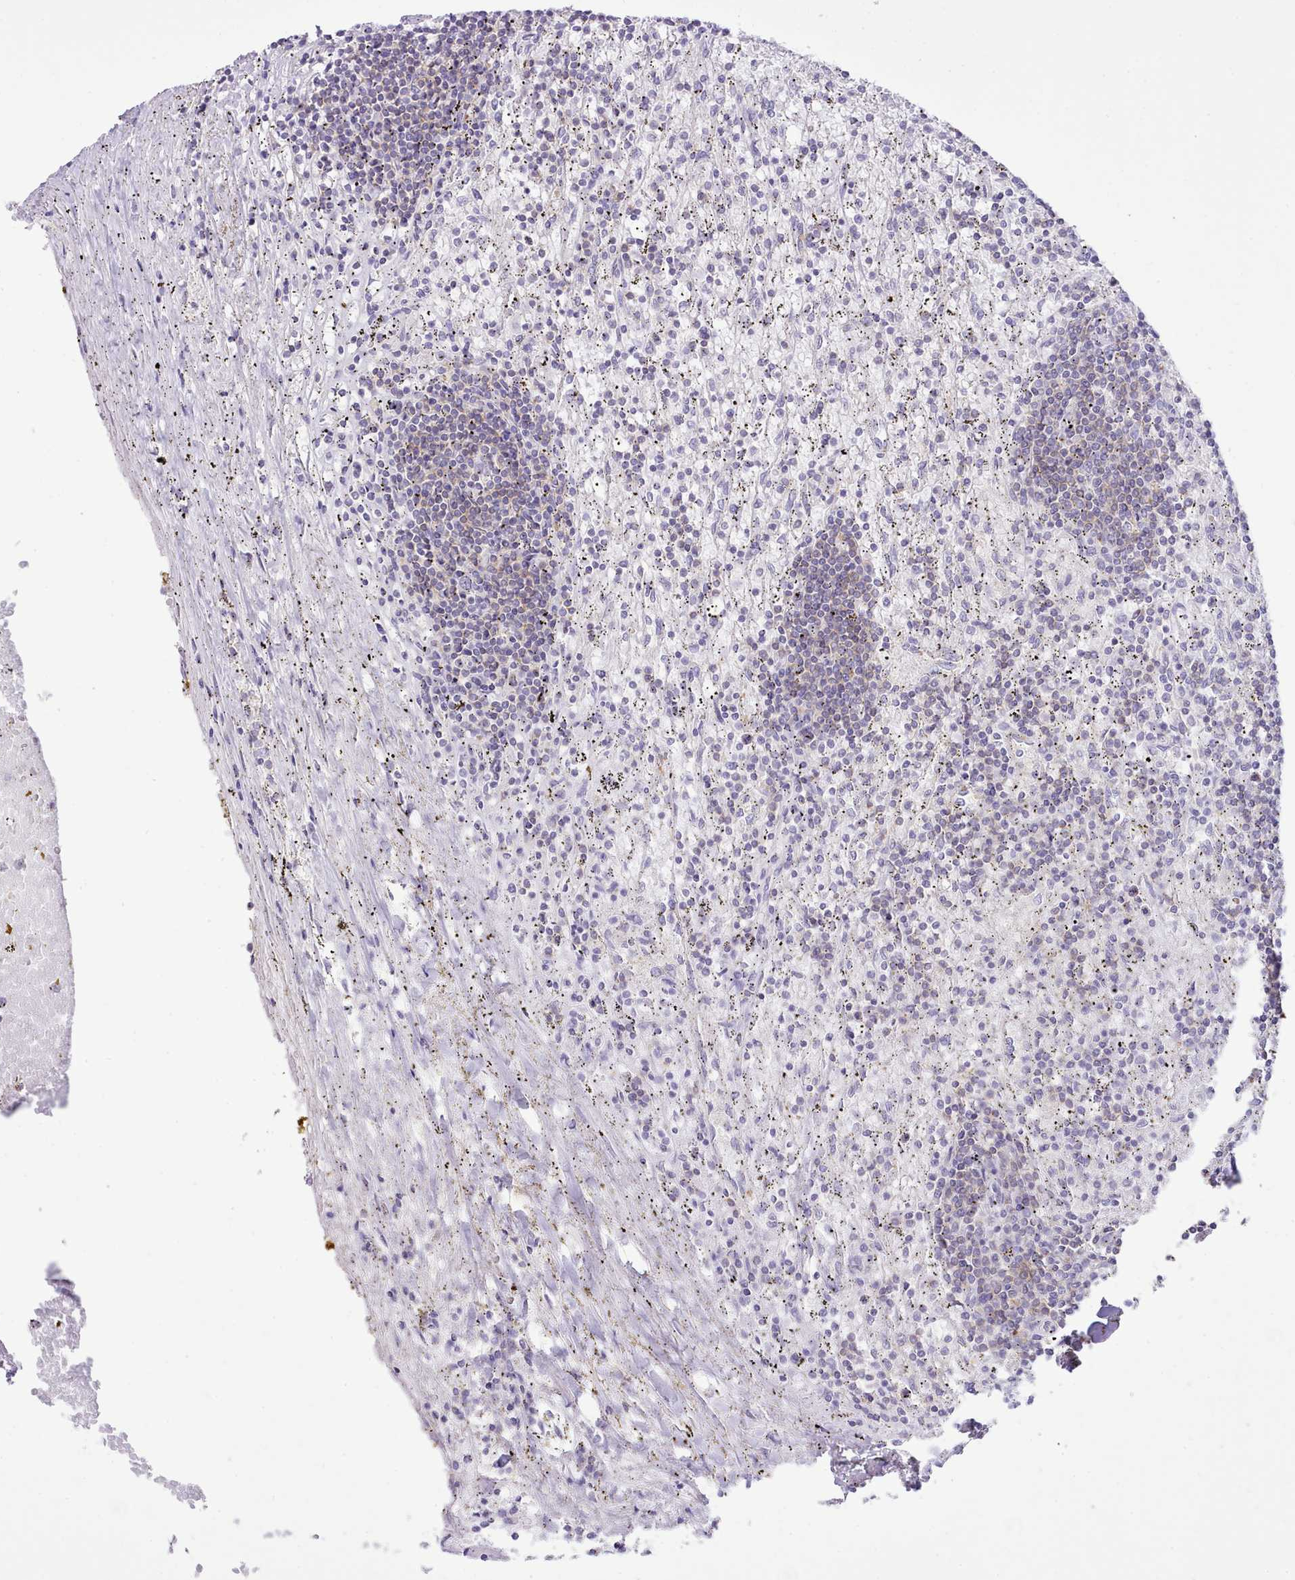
{"staining": {"intensity": "weak", "quantity": "<25%", "location": "cytoplasmic/membranous"}, "tissue": "lymphoma", "cell_type": "Tumor cells", "image_type": "cancer", "snomed": [{"axis": "morphology", "description": "Malignant lymphoma, non-Hodgkin's type, Low grade"}, {"axis": "topography", "description": "Spleen"}], "caption": "IHC photomicrograph of human malignant lymphoma, non-Hodgkin's type (low-grade) stained for a protein (brown), which displays no expression in tumor cells.", "gene": "MDFI", "patient": {"sex": "male", "age": 76}}